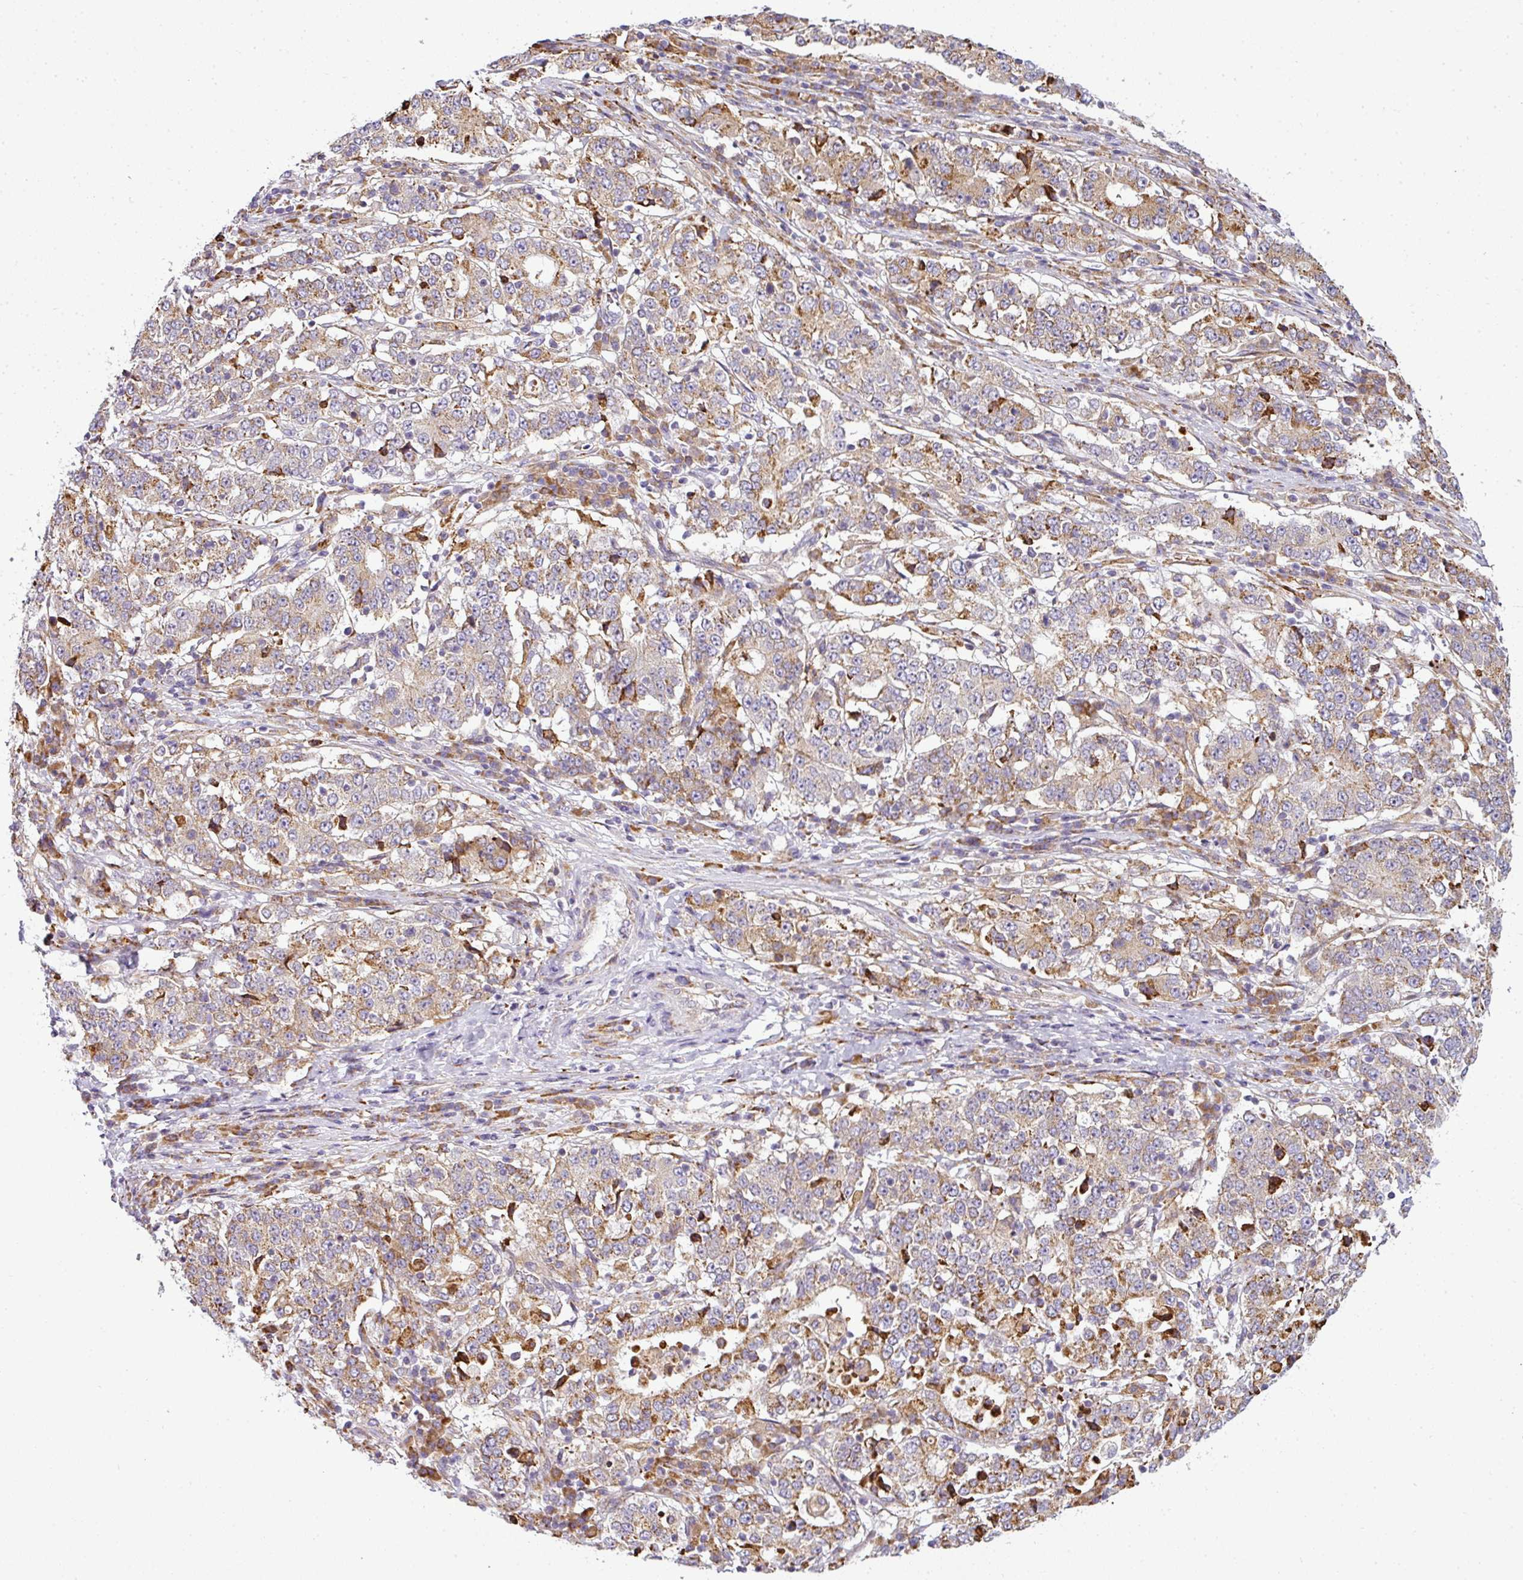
{"staining": {"intensity": "moderate", "quantity": ">75%", "location": "cytoplasmic/membranous"}, "tissue": "stomach cancer", "cell_type": "Tumor cells", "image_type": "cancer", "snomed": [{"axis": "morphology", "description": "Adenocarcinoma, NOS"}, {"axis": "topography", "description": "Stomach"}], "caption": "Stomach adenocarcinoma stained for a protein shows moderate cytoplasmic/membranous positivity in tumor cells.", "gene": "ANKRD18A", "patient": {"sex": "male", "age": 59}}